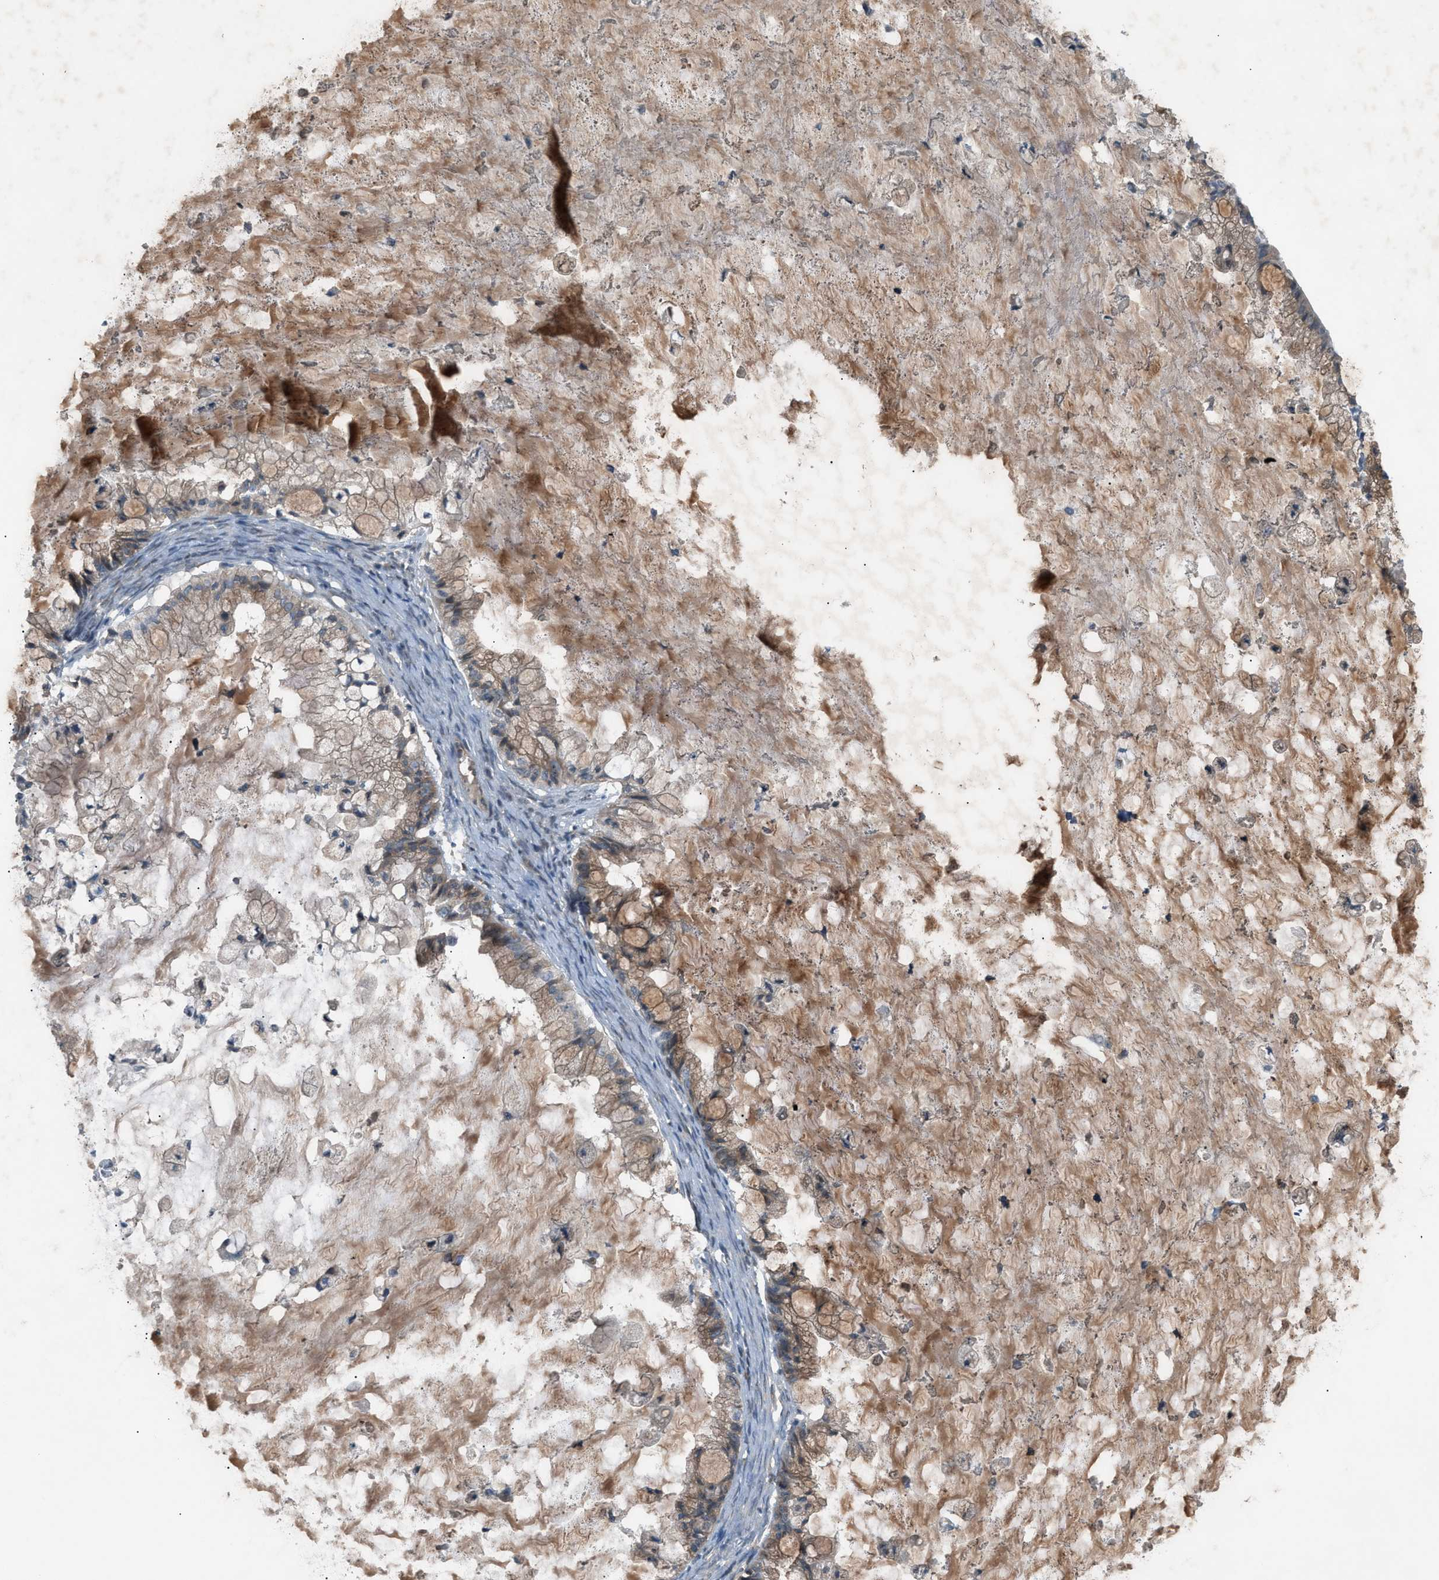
{"staining": {"intensity": "moderate", "quantity": ">75%", "location": "cytoplasmic/membranous"}, "tissue": "ovarian cancer", "cell_type": "Tumor cells", "image_type": "cancer", "snomed": [{"axis": "morphology", "description": "Cystadenocarcinoma, mucinous, NOS"}, {"axis": "topography", "description": "Ovary"}], "caption": "A brown stain labels moderate cytoplasmic/membranous expression of a protein in ovarian mucinous cystadenocarcinoma tumor cells.", "gene": "DYRK1A", "patient": {"sex": "female", "age": 57}}